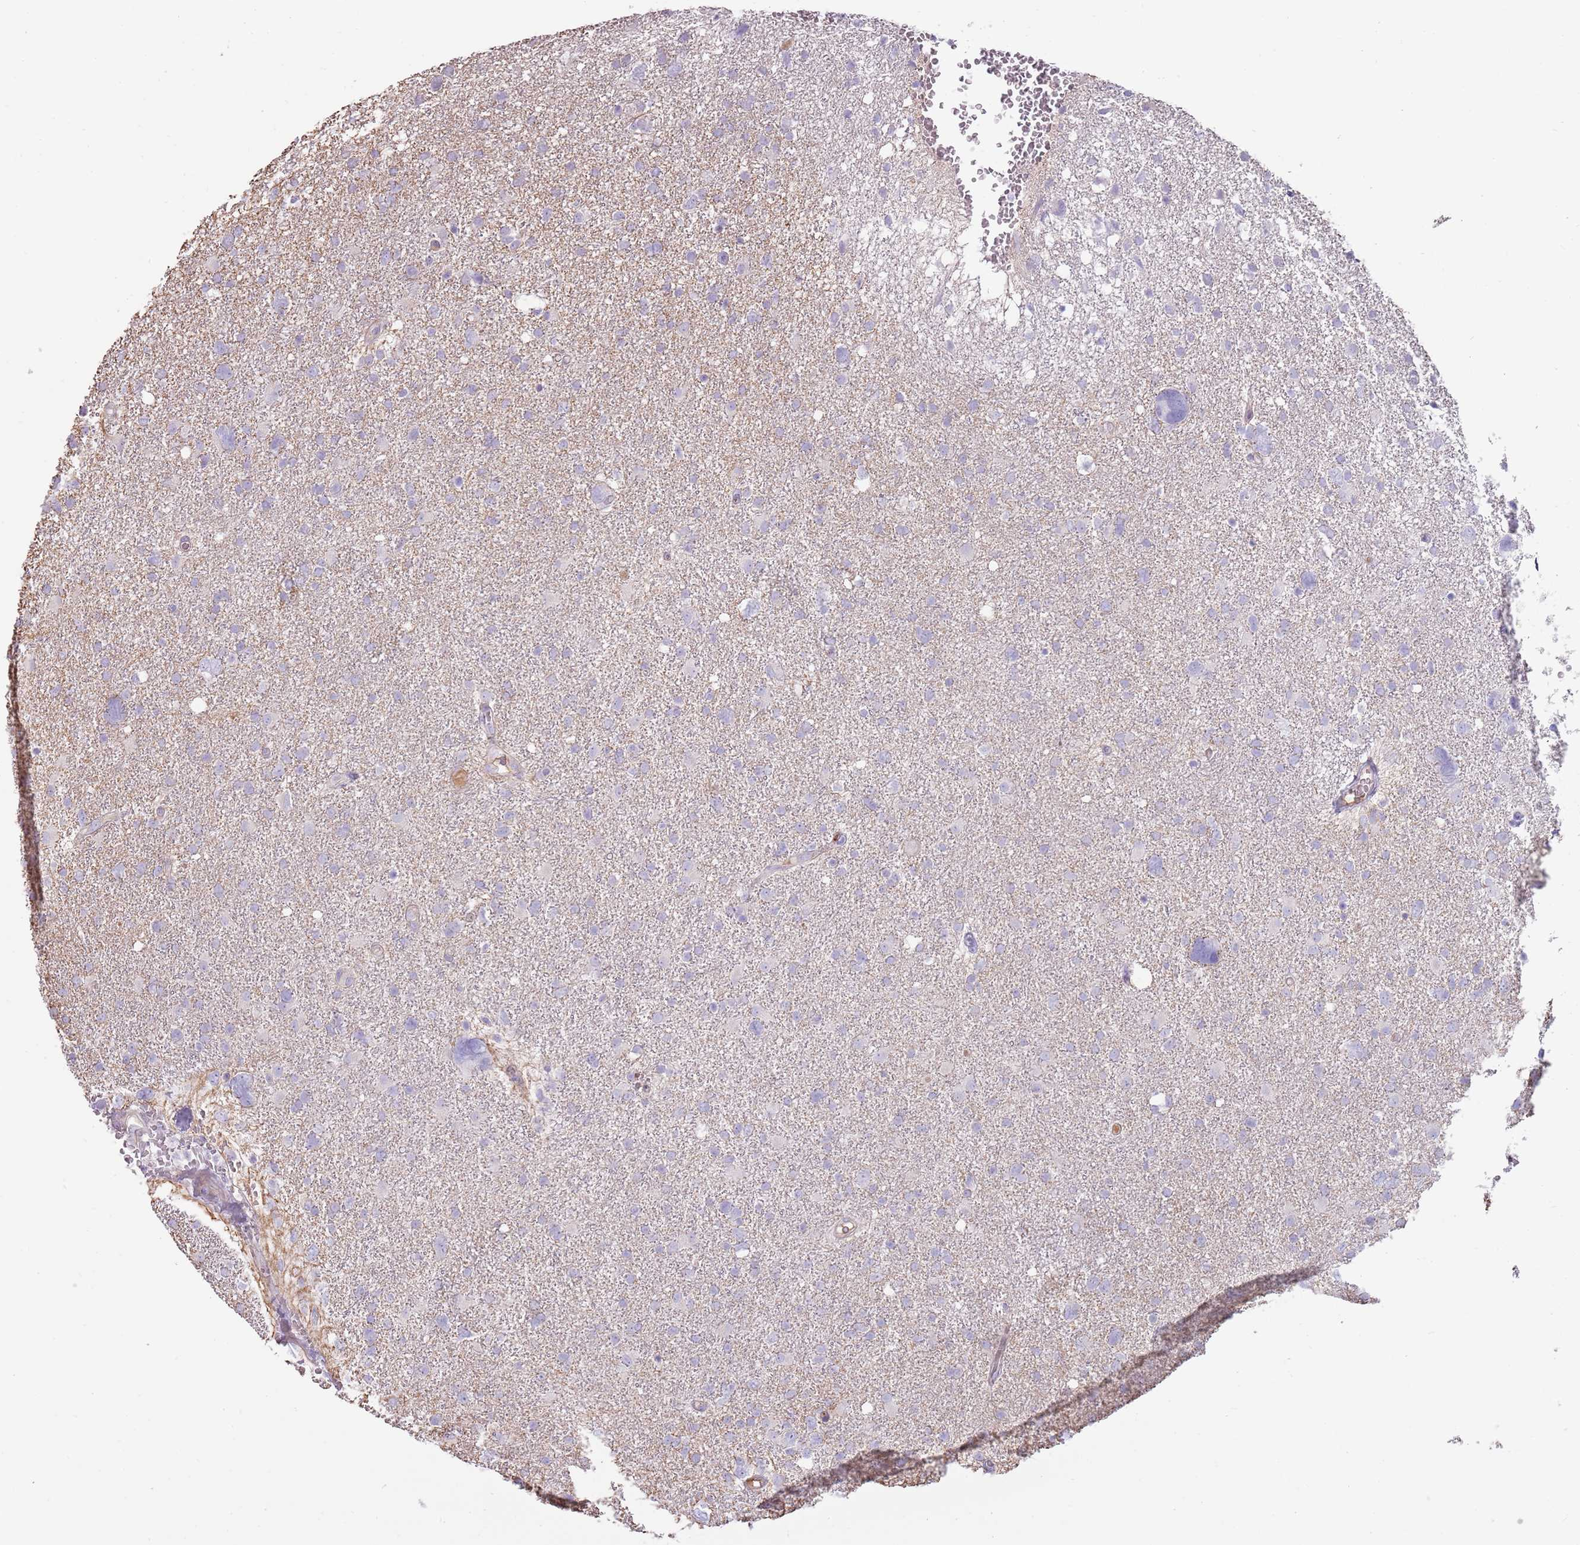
{"staining": {"intensity": "negative", "quantity": "none", "location": "none"}, "tissue": "glioma", "cell_type": "Tumor cells", "image_type": "cancer", "snomed": [{"axis": "morphology", "description": "Glioma, malignant, High grade"}, {"axis": "topography", "description": "Brain"}], "caption": "Glioma was stained to show a protein in brown. There is no significant expression in tumor cells.", "gene": "MCUB", "patient": {"sex": "male", "age": 61}}